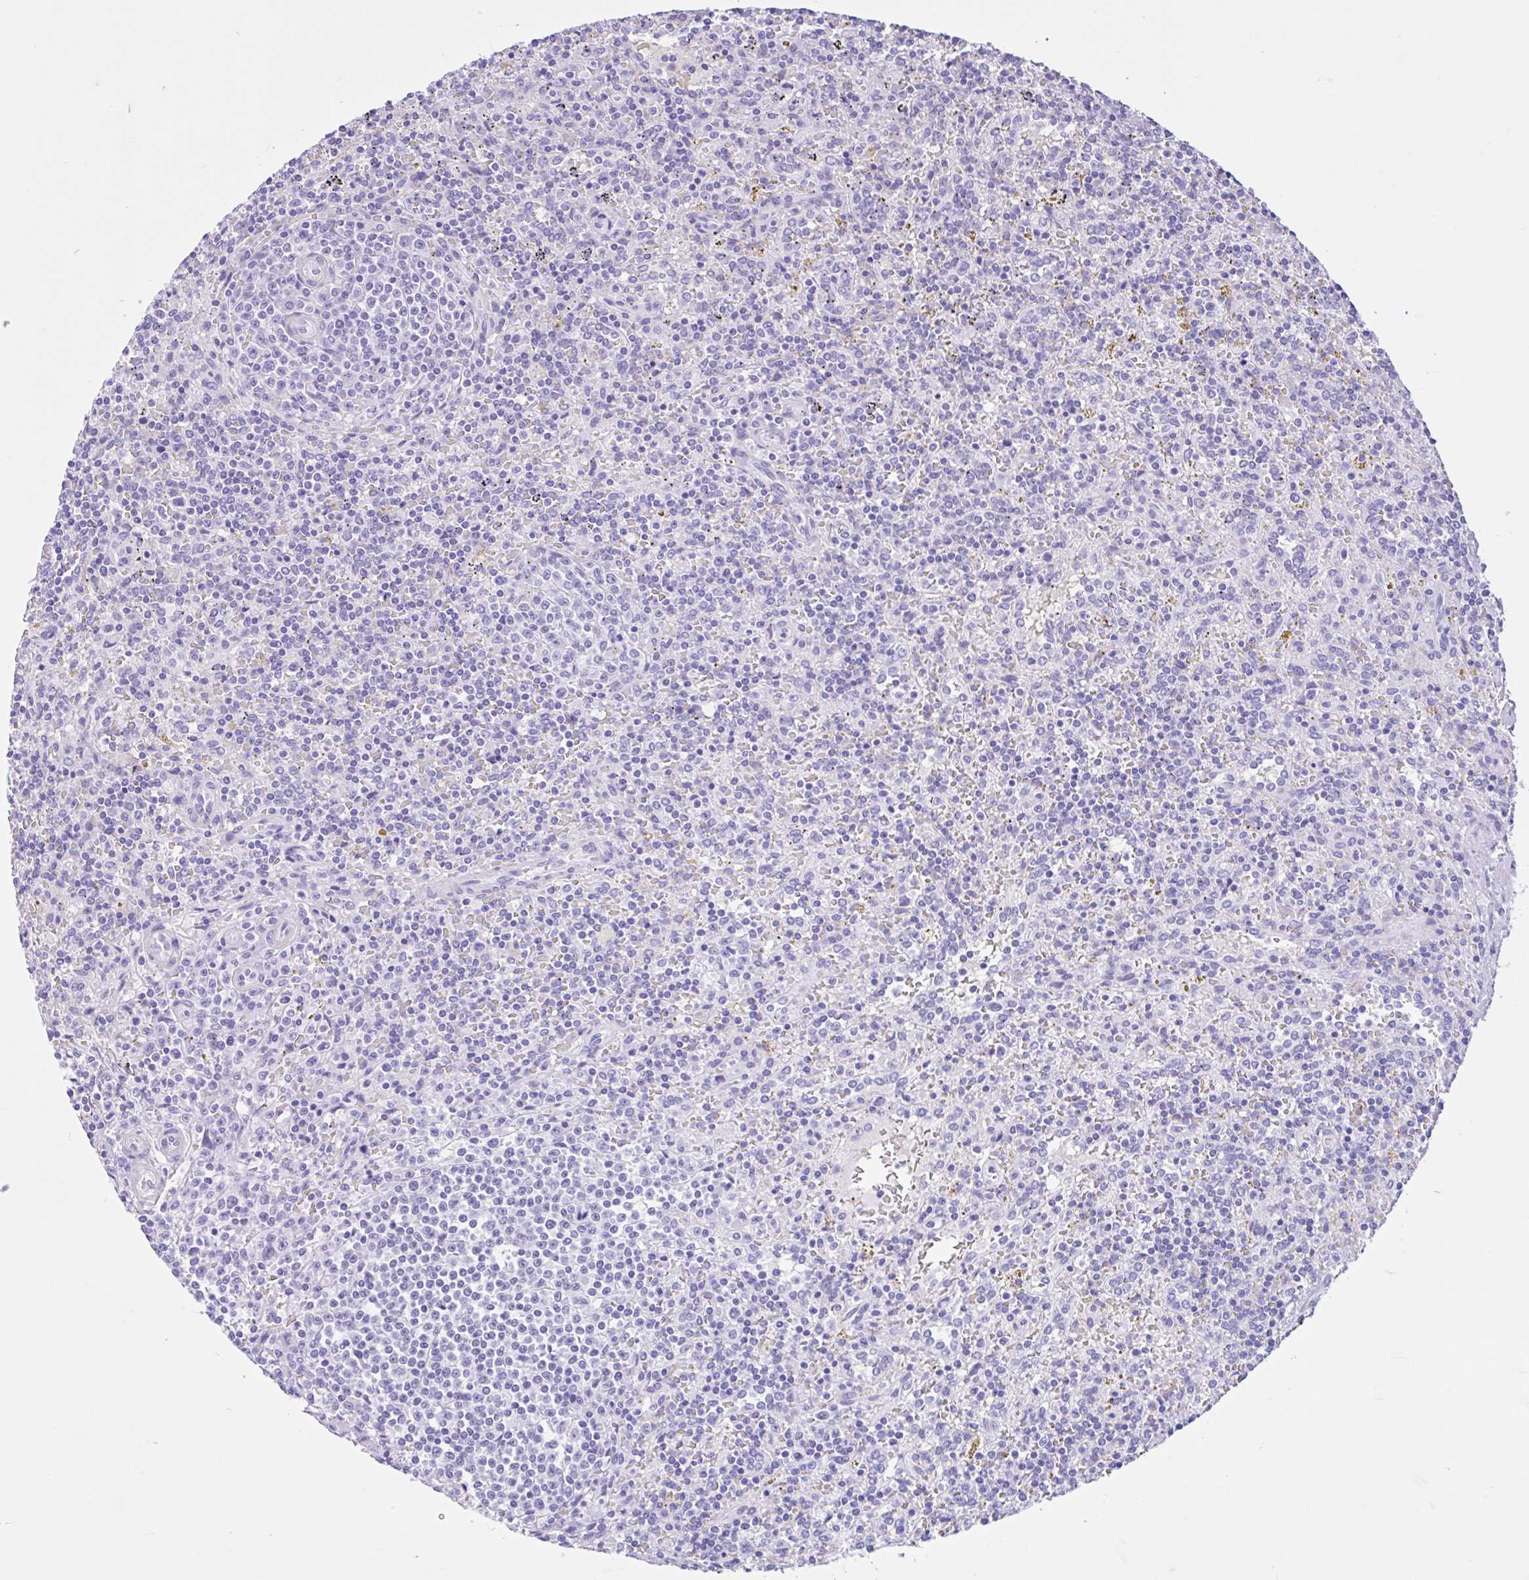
{"staining": {"intensity": "negative", "quantity": "none", "location": "none"}, "tissue": "lymphoma", "cell_type": "Tumor cells", "image_type": "cancer", "snomed": [{"axis": "morphology", "description": "Malignant lymphoma, non-Hodgkin's type, Low grade"}, {"axis": "topography", "description": "Spleen"}], "caption": "Human lymphoma stained for a protein using immunohistochemistry reveals no expression in tumor cells.", "gene": "IAPP", "patient": {"sex": "male", "age": 67}}